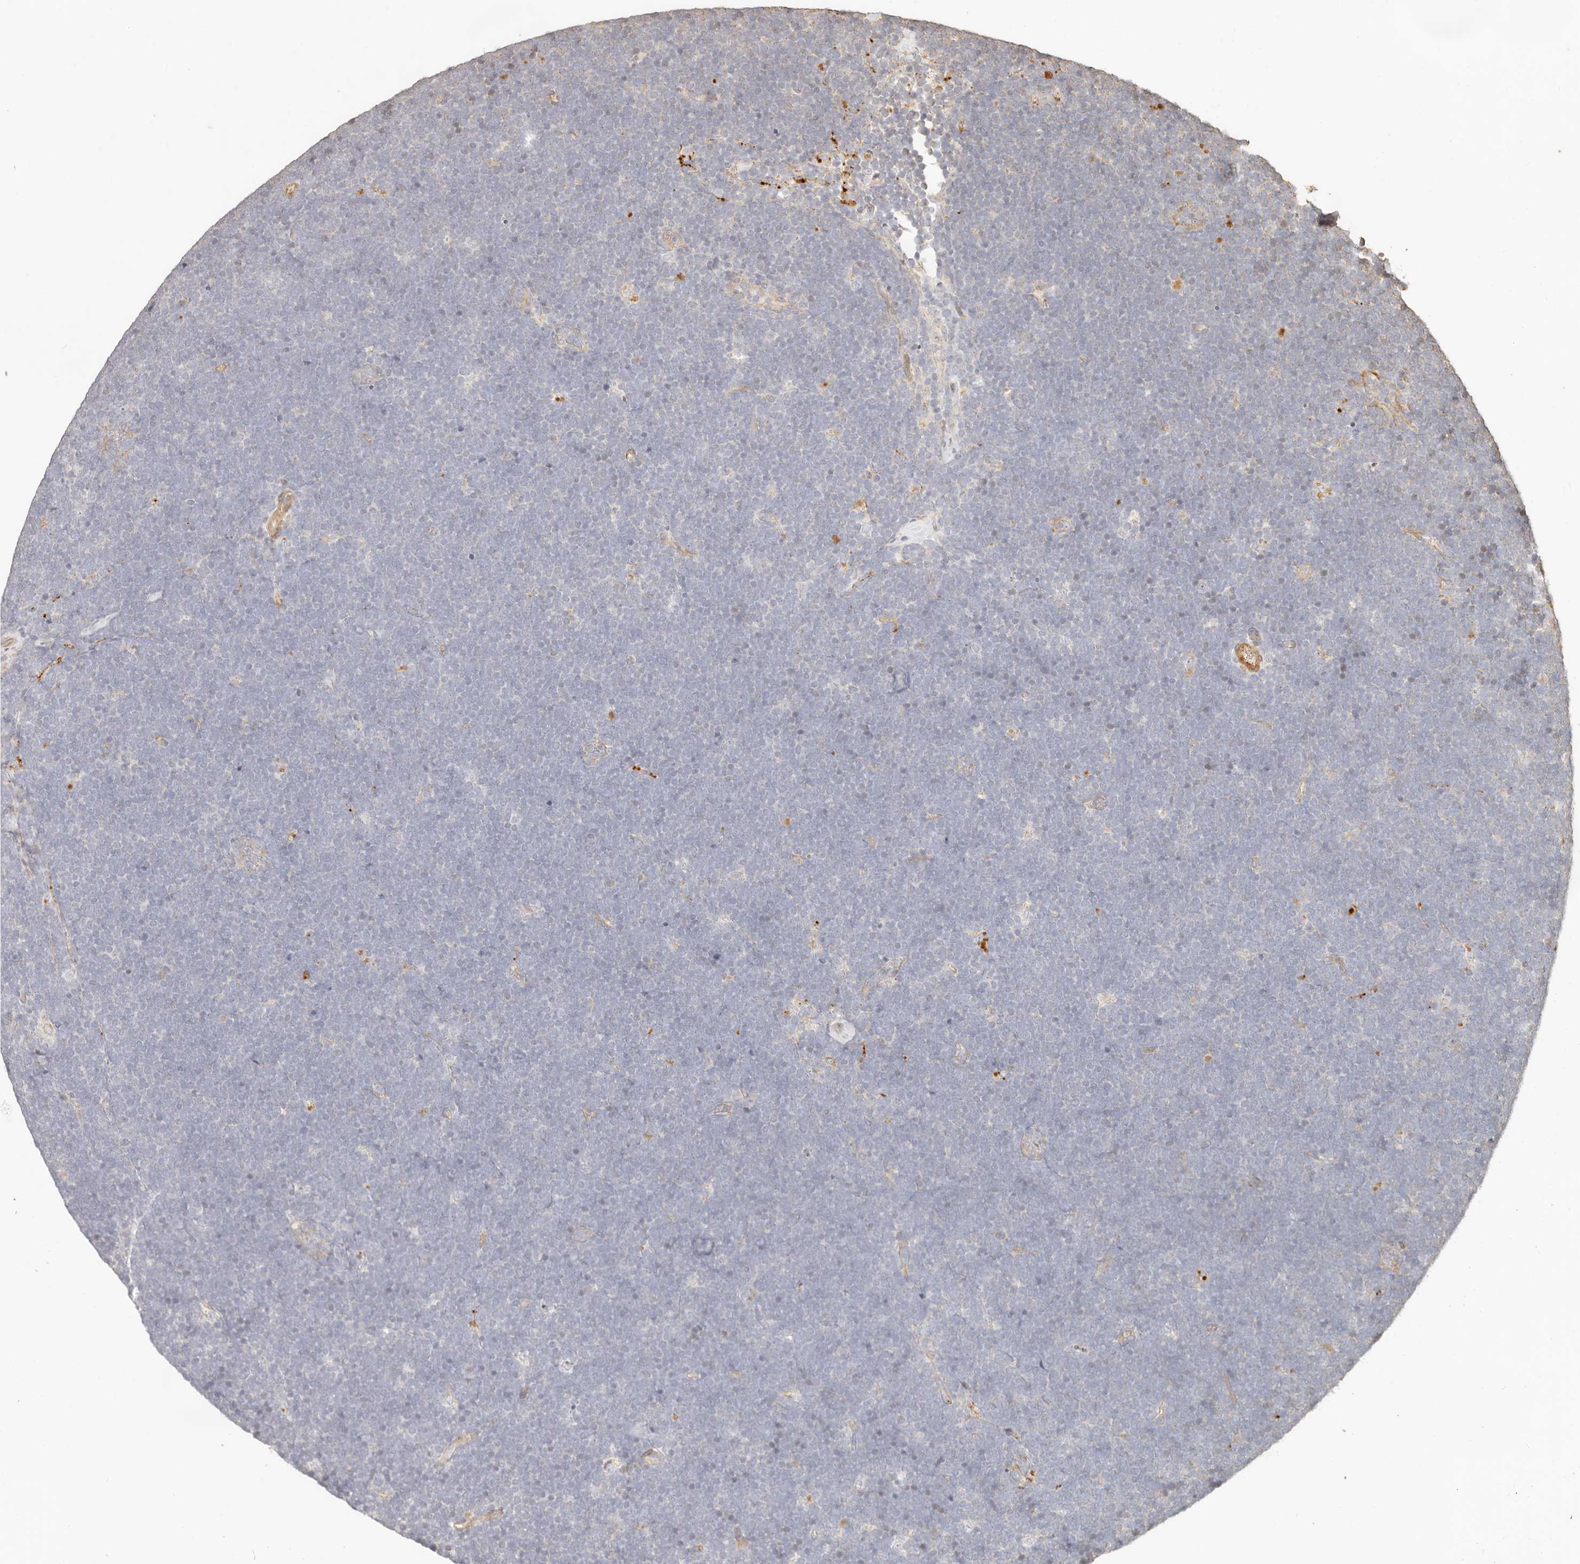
{"staining": {"intensity": "negative", "quantity": "none", "location": "none"}, "tissue": "lymphoma", "cell_type": "Tumor cells", "image_type": "cancer", "snomed": [{"axis": "morphology", "description": "Malignant lymphoma, non-Hodgkin's type, High grade"}, {"axis": "topography", "description": "Lymph node"}], "caption": "A high-resolution micrograph shows IHC staining of high-grade malignant lymphoma, non-Hodgkin's type, which reveals no significant staining in tumor cells.", "gene": "PTPN22", "patient": {"sex": "male", "age": 13}}